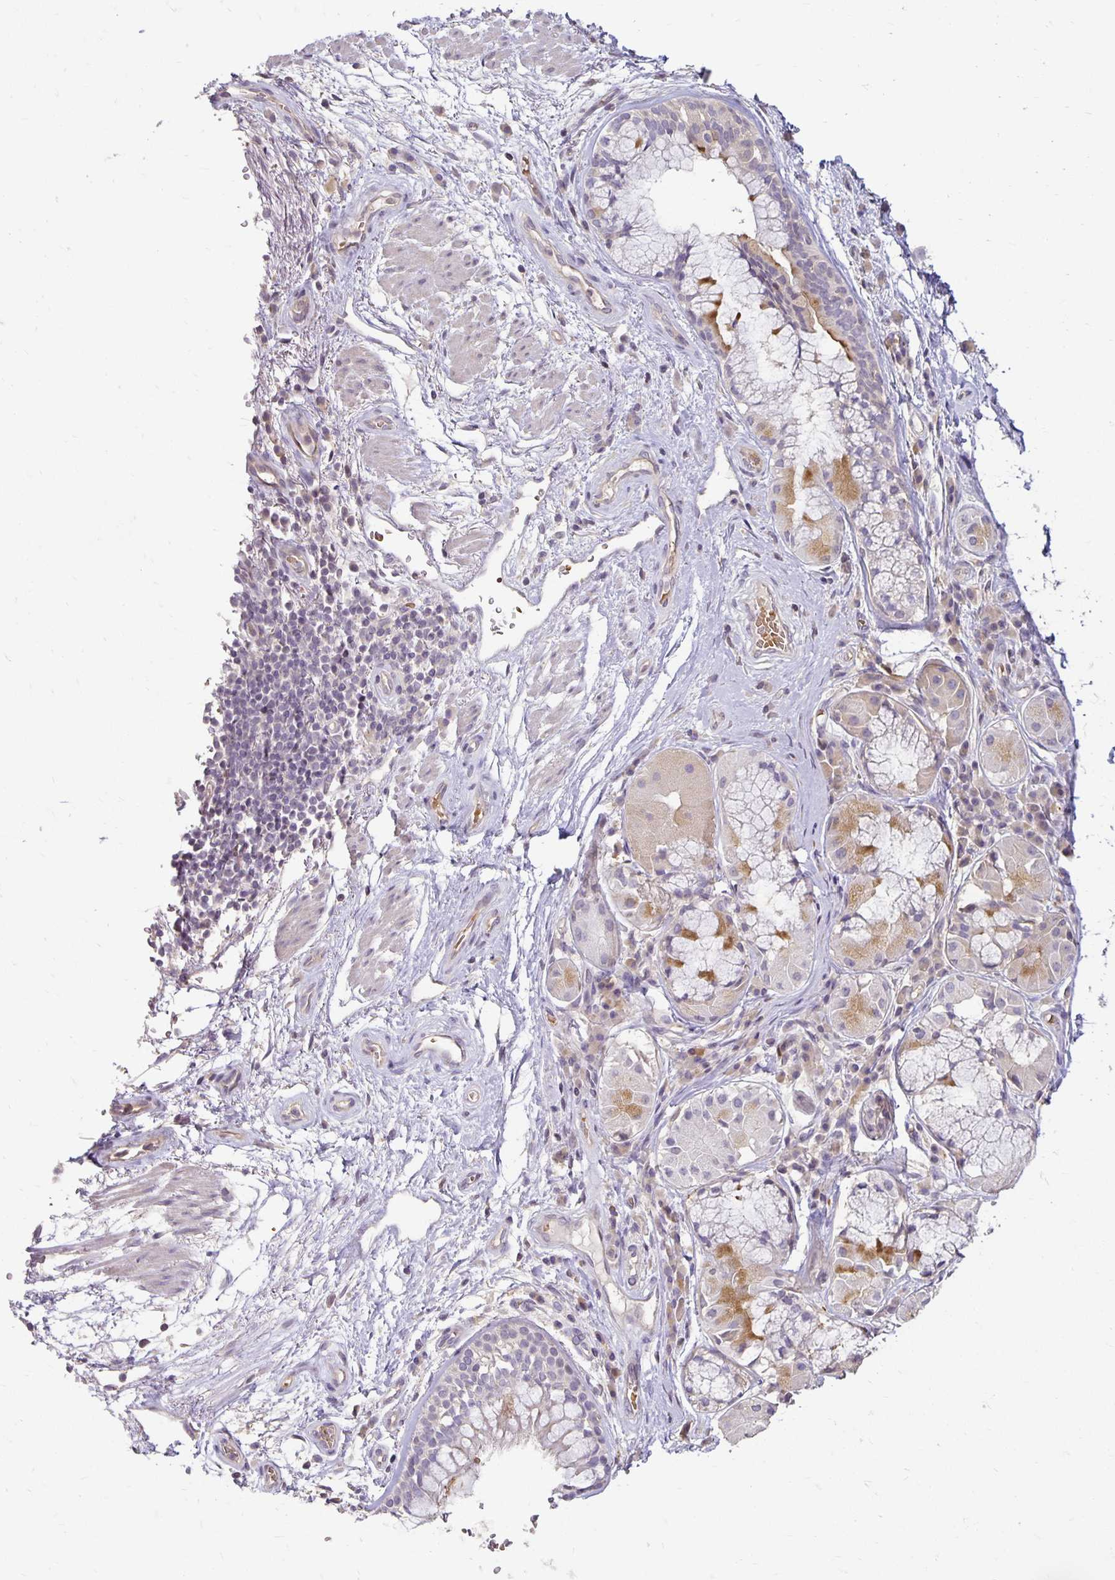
{"staining": {"intensity": "weak", "quantity": "25%-75%", "location": "cytoplasmic/membranous"}, "tissue": "soft tissue", "cell_type": "Chondrocytes", "image_type": "normal", "snomed": [{"axis": "morphology", "description": "Normal tissue, NOS"}, {"axis": "topography", "description": "Cartilage tissue"}, {"axis": "topography", "description": "Bronchus"}], "caption": "Protein staining of unremarkable soft tissue demonstrates weak cytoplasmic/membranous positivity in about 25%-75% of chondrocytes.", "gene": "CST6", "patient": {"sex": "male", "age": 64}}